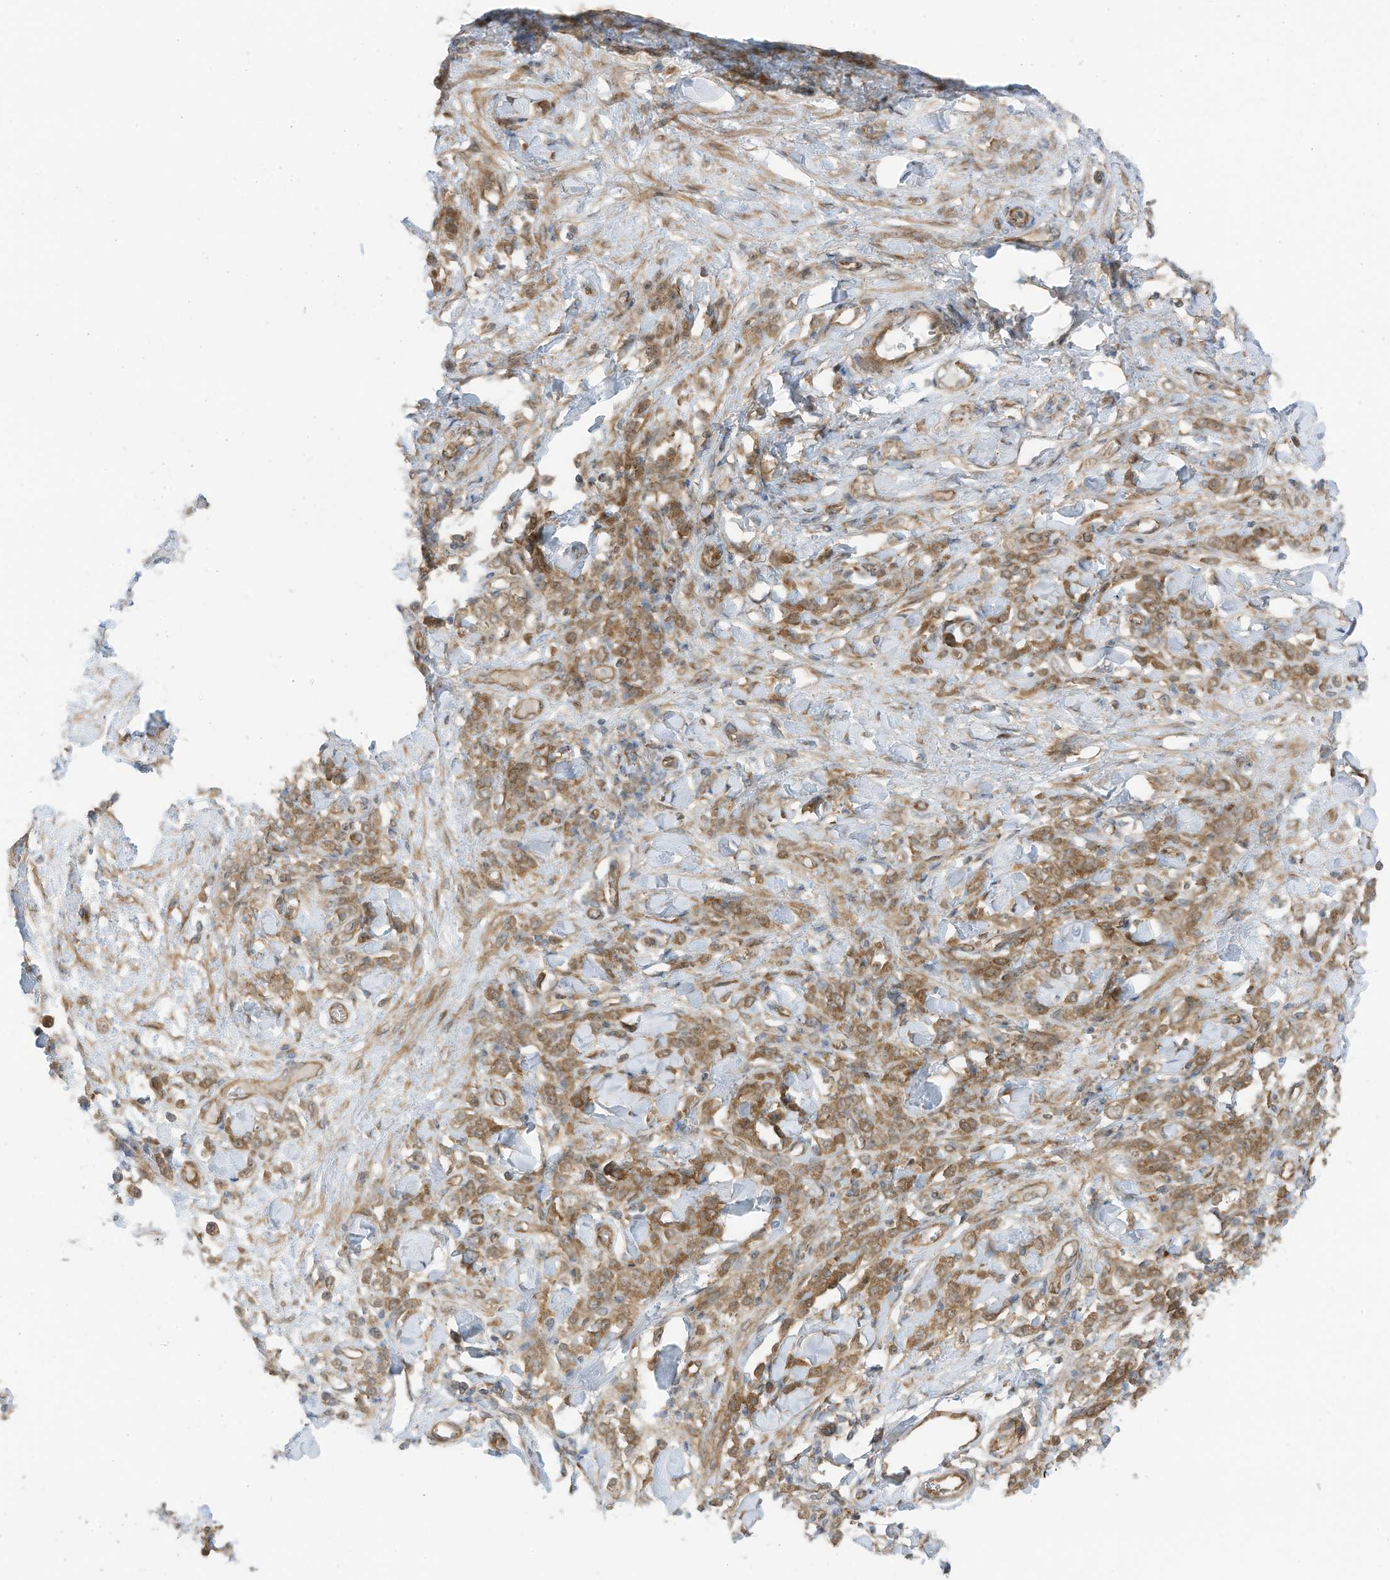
{"staining": {"intensity": "moderate", "quantity": ">75%", "location": "cytoplasmic/membranous"}, "tissue": "stomach cancer", "cell_type": "Tumor cells", "image_type": "cancer", "snomed": [{"axis": "morphology", "description": "Normal tissue, NOS"}, {"axis": "morphology", "description": "Adenocarcinoma, NOS"}, {"axis": "topography", "description": "Stomach"}], "caption": "Human stomach adenocarcinoma stained for a protein (brown) reveals moderate cytoplasmic/membranous positive staining in approximately >75% of tumor cells.", "gene": "REPS1", "patient": {"sex": "male", "age": 82}}